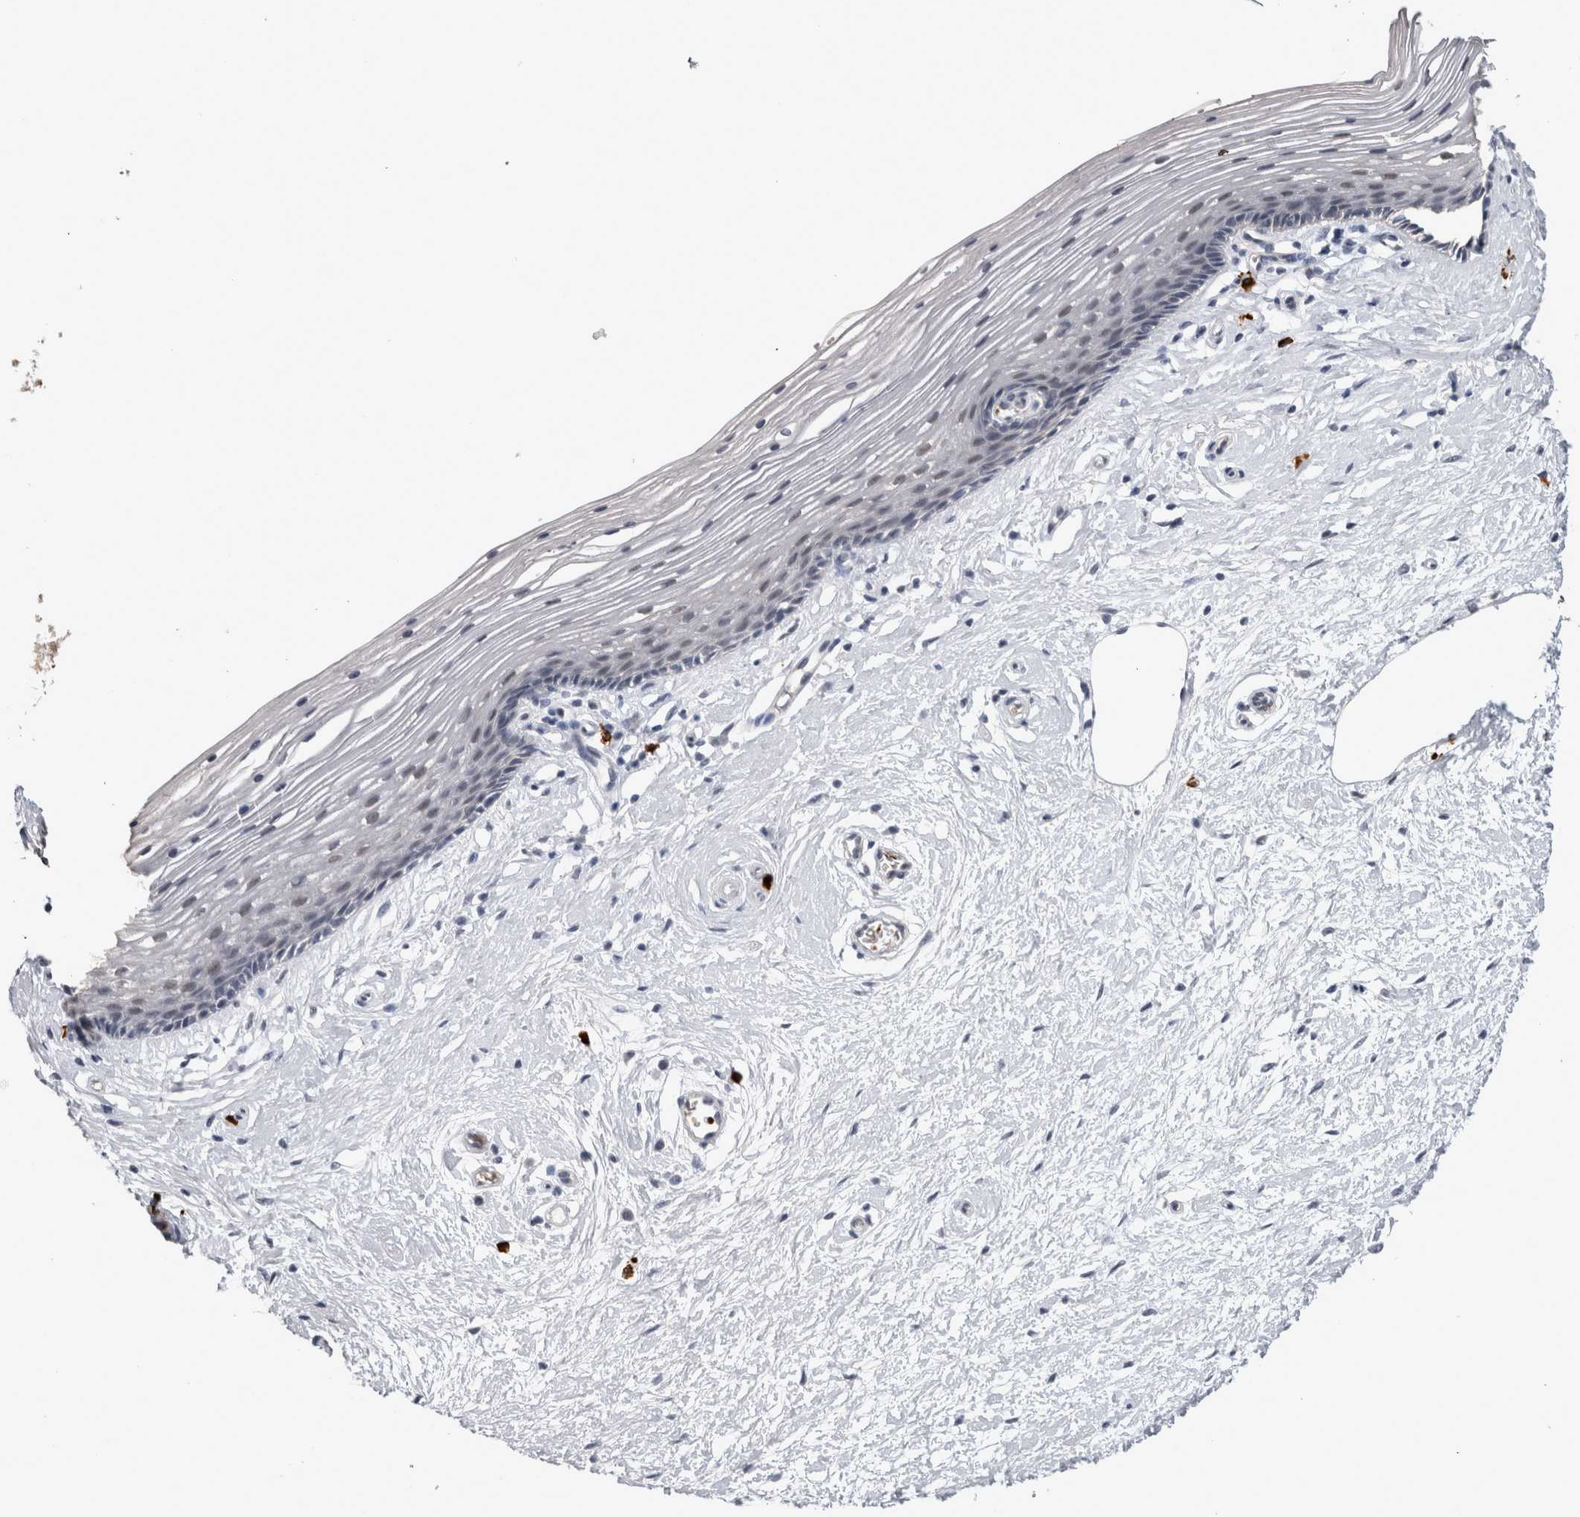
{"staining": {"intensity": "negative", "quantity": "none", "location": "none"}, "tissue": "vagina", "cell_type": "Squamous epithelial cells", "image_type": "normal", "snomed": [{"axis": "morphology", "description": "Normal tissue, NOS"}, {"axis": "topography", "description": "Vagina"}], "caption": "Vagina stained for a protein using IHC shows no positivity squamous epithelial cells.", "gene": "PEBP4", "patient": {"sex": "female", "age": 46}}